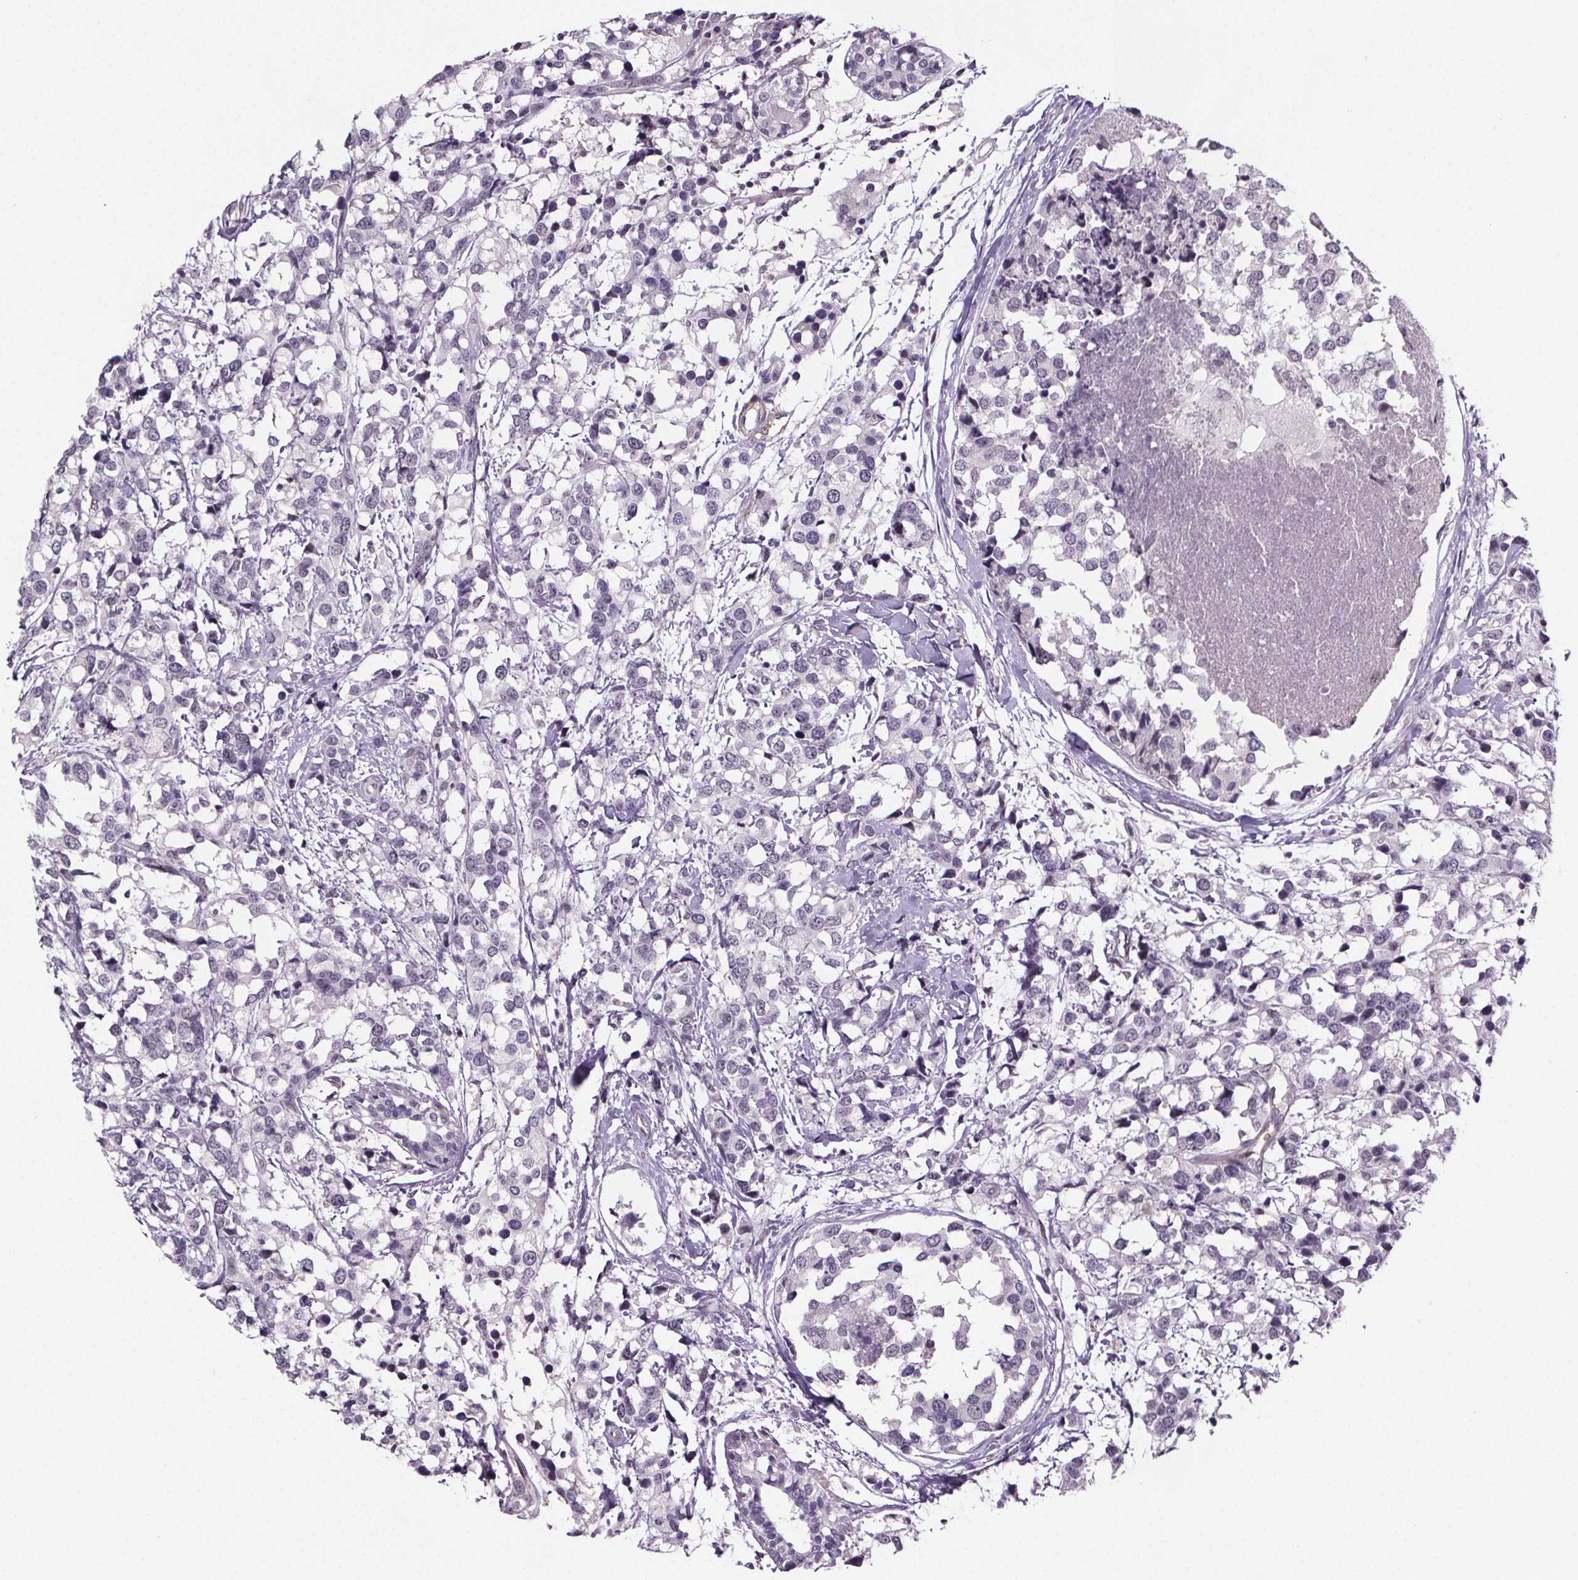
{"staining": {"intensity": "negative", "quantity": "none", "location": "none"}, "tissue": "breast cancer", "cell_type": "Tumor cells", "image_type": "cancer", "snomed": [{"axis": "morphology", "description": "Lobular carcinoma"}, {"axis": "topography", "description": "Breast"}], "caption": "Immunohistochemistry micrograph of human breast lobular carcinoma stained for a protein (brown), which demonstrates no staining in tumor cells. (Immunohistochemistry (ihc), brightfield microscopy, high magnification).", "gene": "TTC12", "patient": {"sex": "female", "age": 59}}